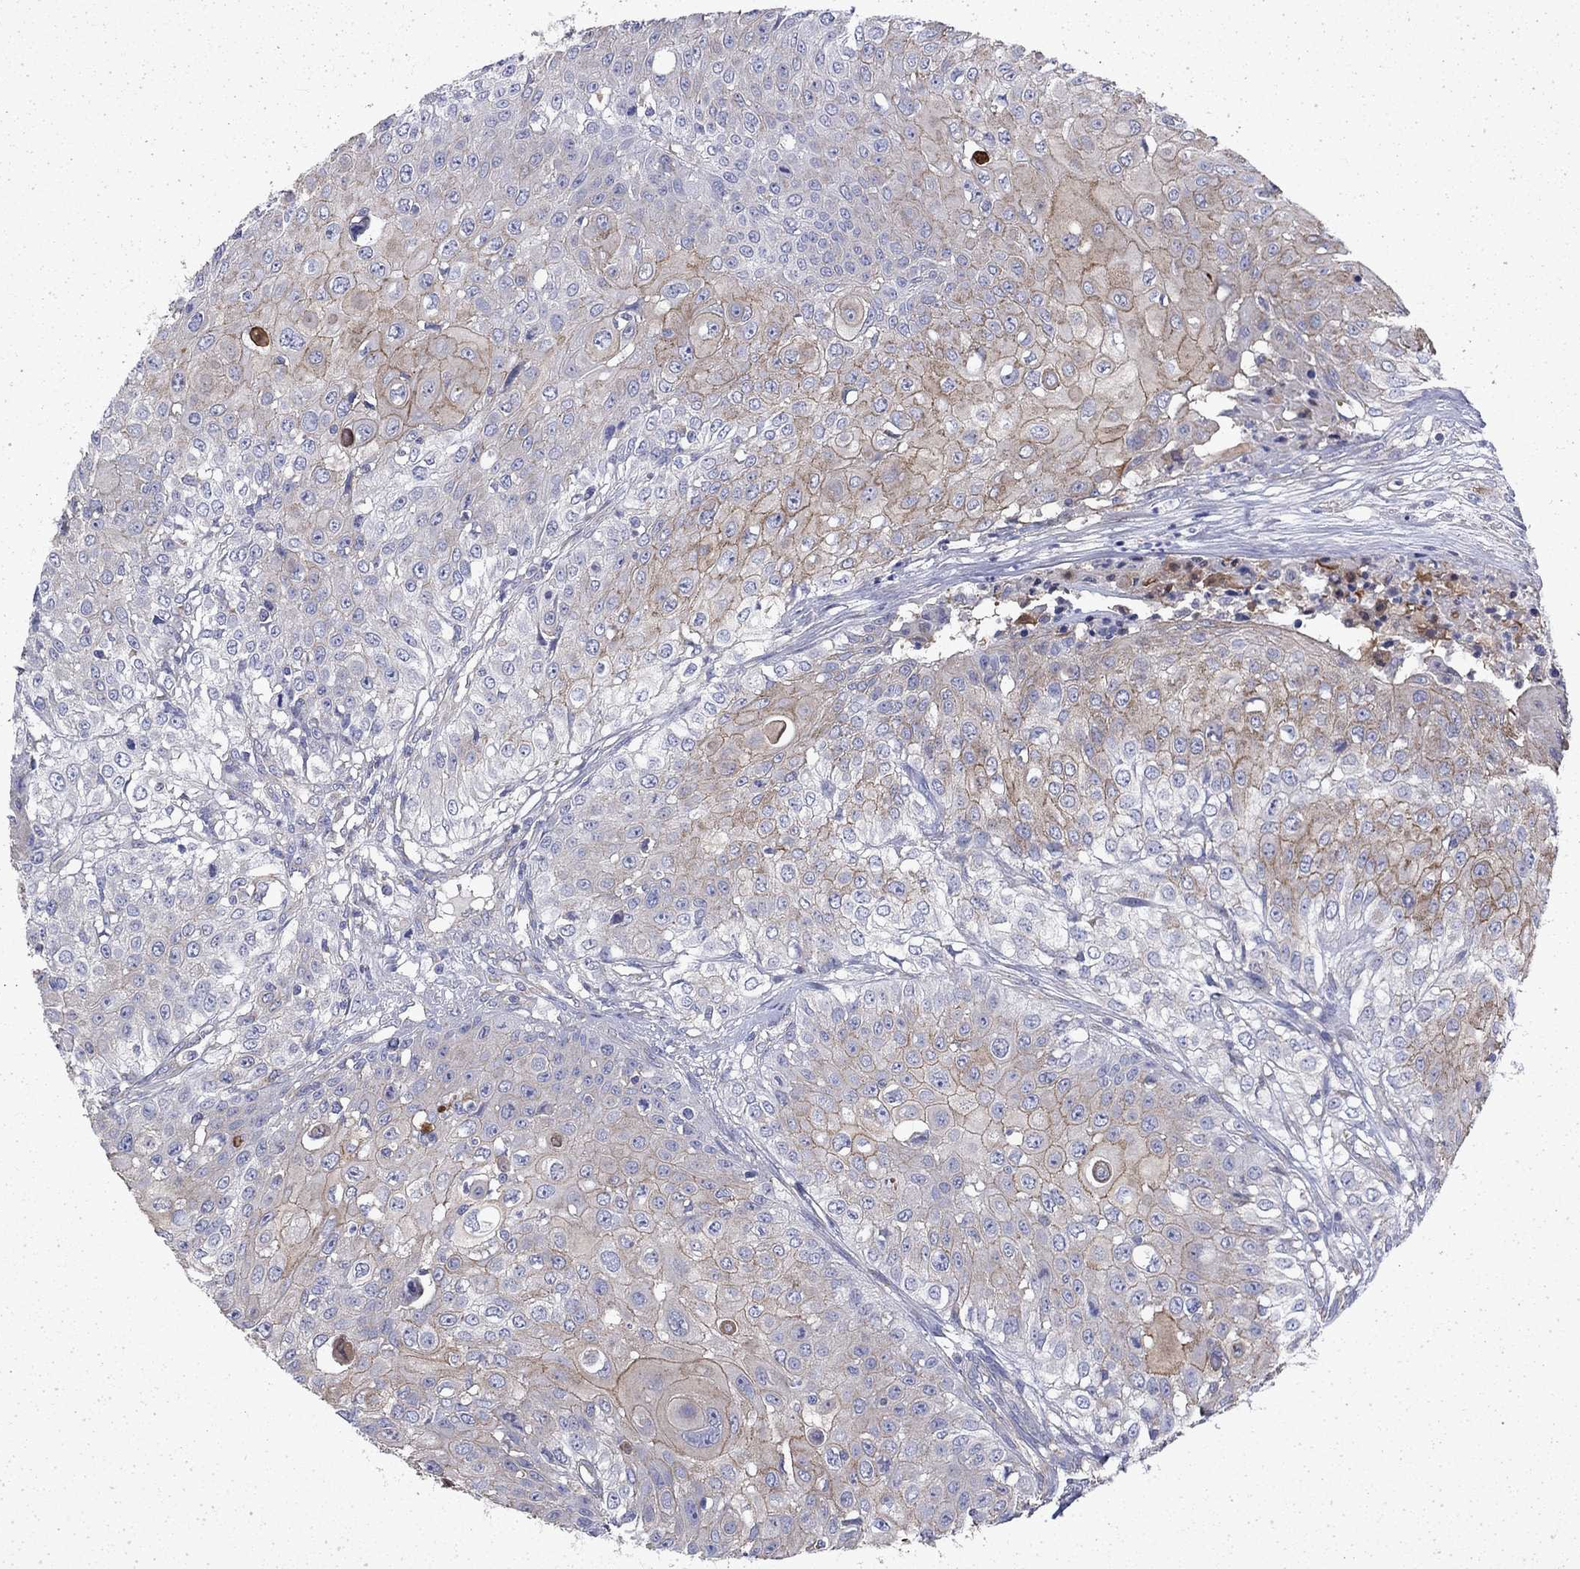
{"staining": {"intensity": "moderate", "quantity": "25%-75%", "location": "cytoplasmic/membranous"}, "tissue": "urothelial cancer", "cell_type": "Tumor cells", "image_type": "cancer", "snomed": [{"axis": "morphology", "description": "Urothelial carcinoma, High grade"}, {"axis": "topography", "description": "Urinary bladder"}], "caption": "High-grade urothelial carcinoma stained with DAB (3,3'-diaminobenzidine) IHC exhibits medium levels of moderate cytoplasmic/membranous positivity in approximately 25%-75% of tumor cells. The staining is performed using DAB (3,3'-diaminobenzidine) brown chromogen to label protein expression. The nuclei are counter-stained blue using hematoxylin.", "gene": "DTNA", "patient": {"sex": "female", "age": 79}}